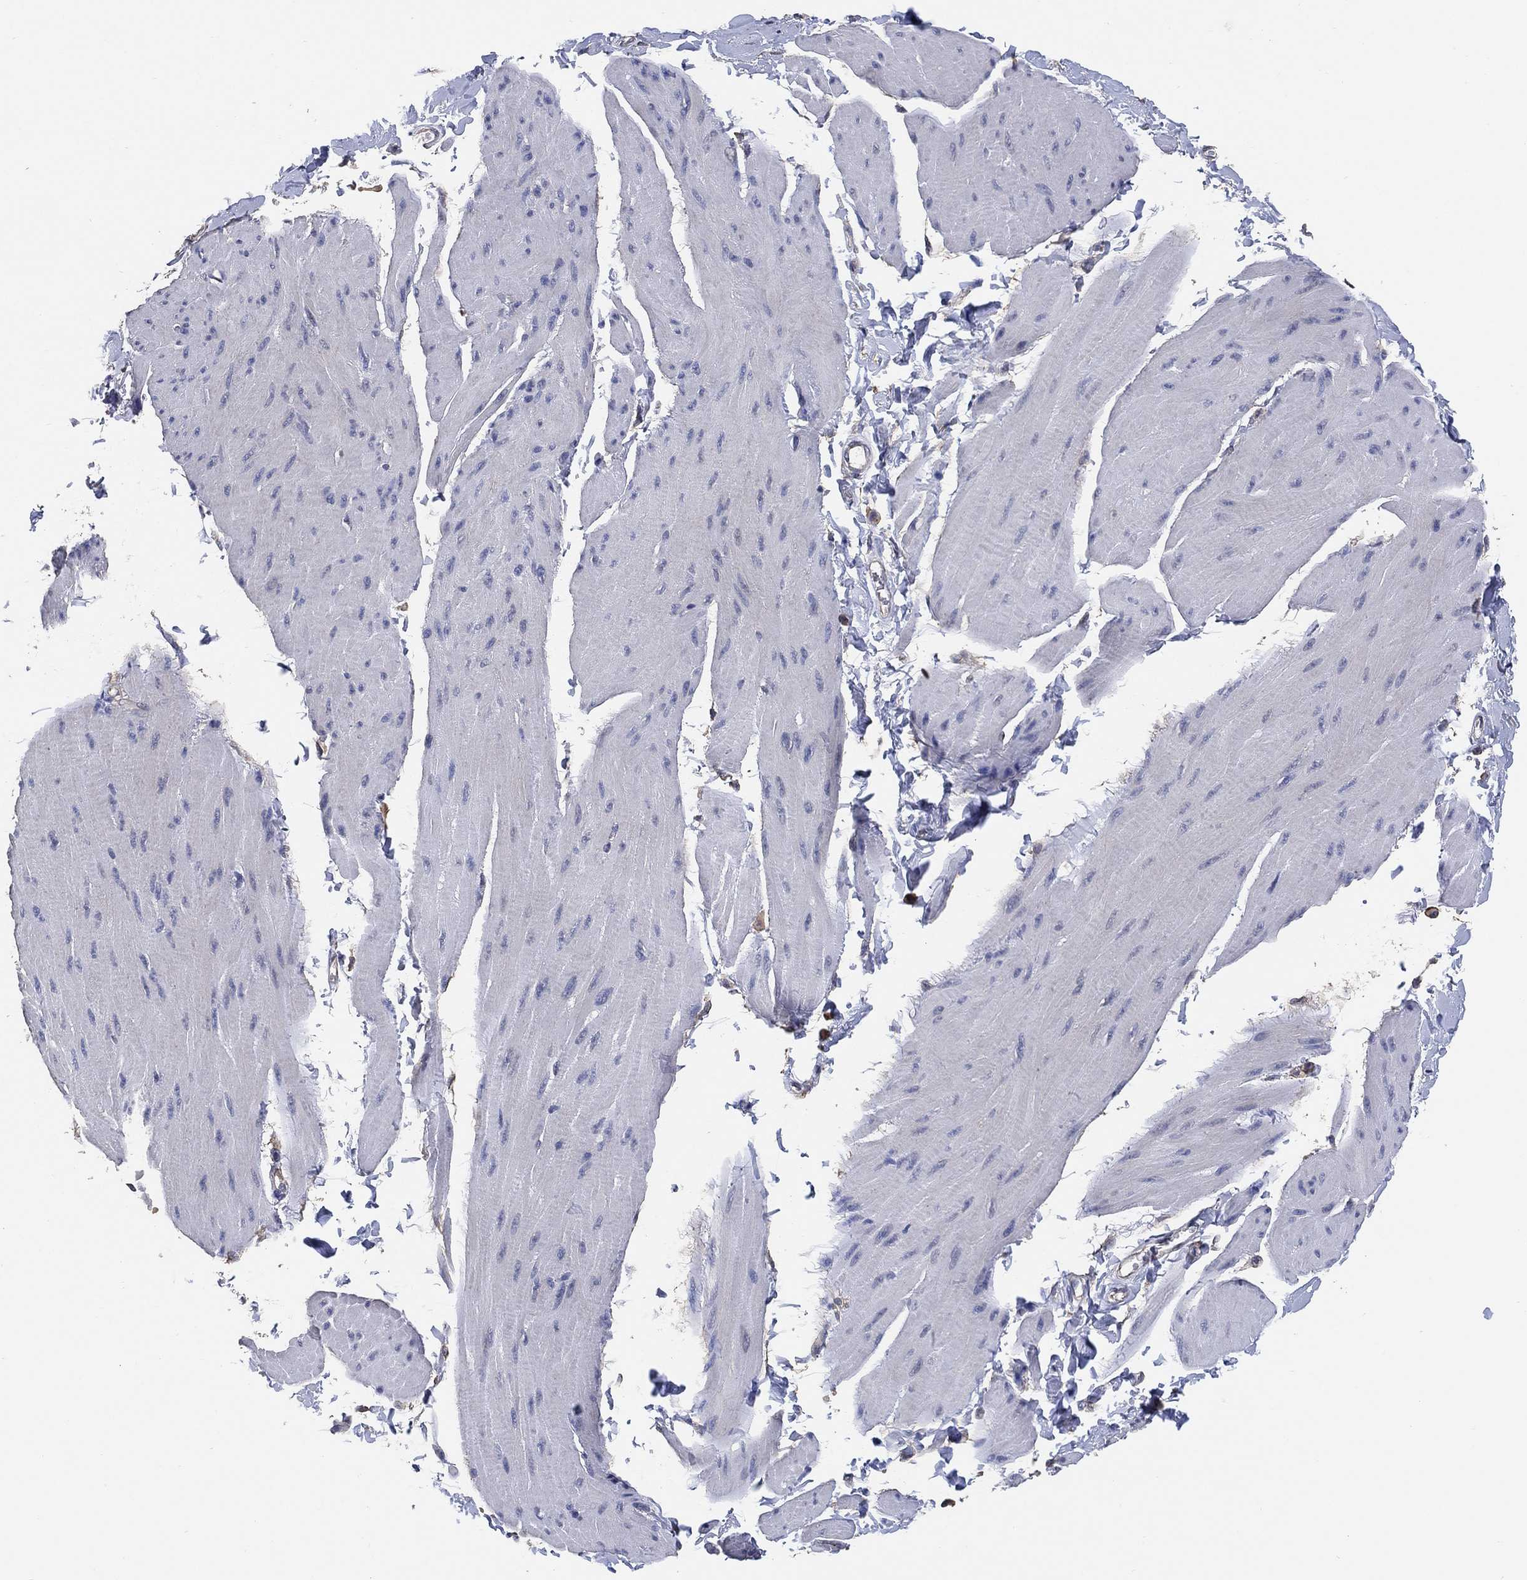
{"staining": {"intensity": "negative", "quantity": "none", "location": "none"}, "tissue": "smooth muscle", "cell_type": "Smooth muscle cells", "image_type": "normal", "snomed": [{"axis": "morphology", "description": "Normal tissue, NOS"}, {"axis": "topography", "description": "Adipose tissue"}, {"axis": "topography", "description": "Smooth muscle"}, {"axis": "topography", "description": "Peripheral nerve tissue"}], "caption": "Smooth muscle was stained to show a protein in brown. There is no significant staining in smooth muscle cells. (DAB IHC with hematoxylin counter stain).", "gene": "KLK5", "patient": {"sex": "male", "age": 83}}